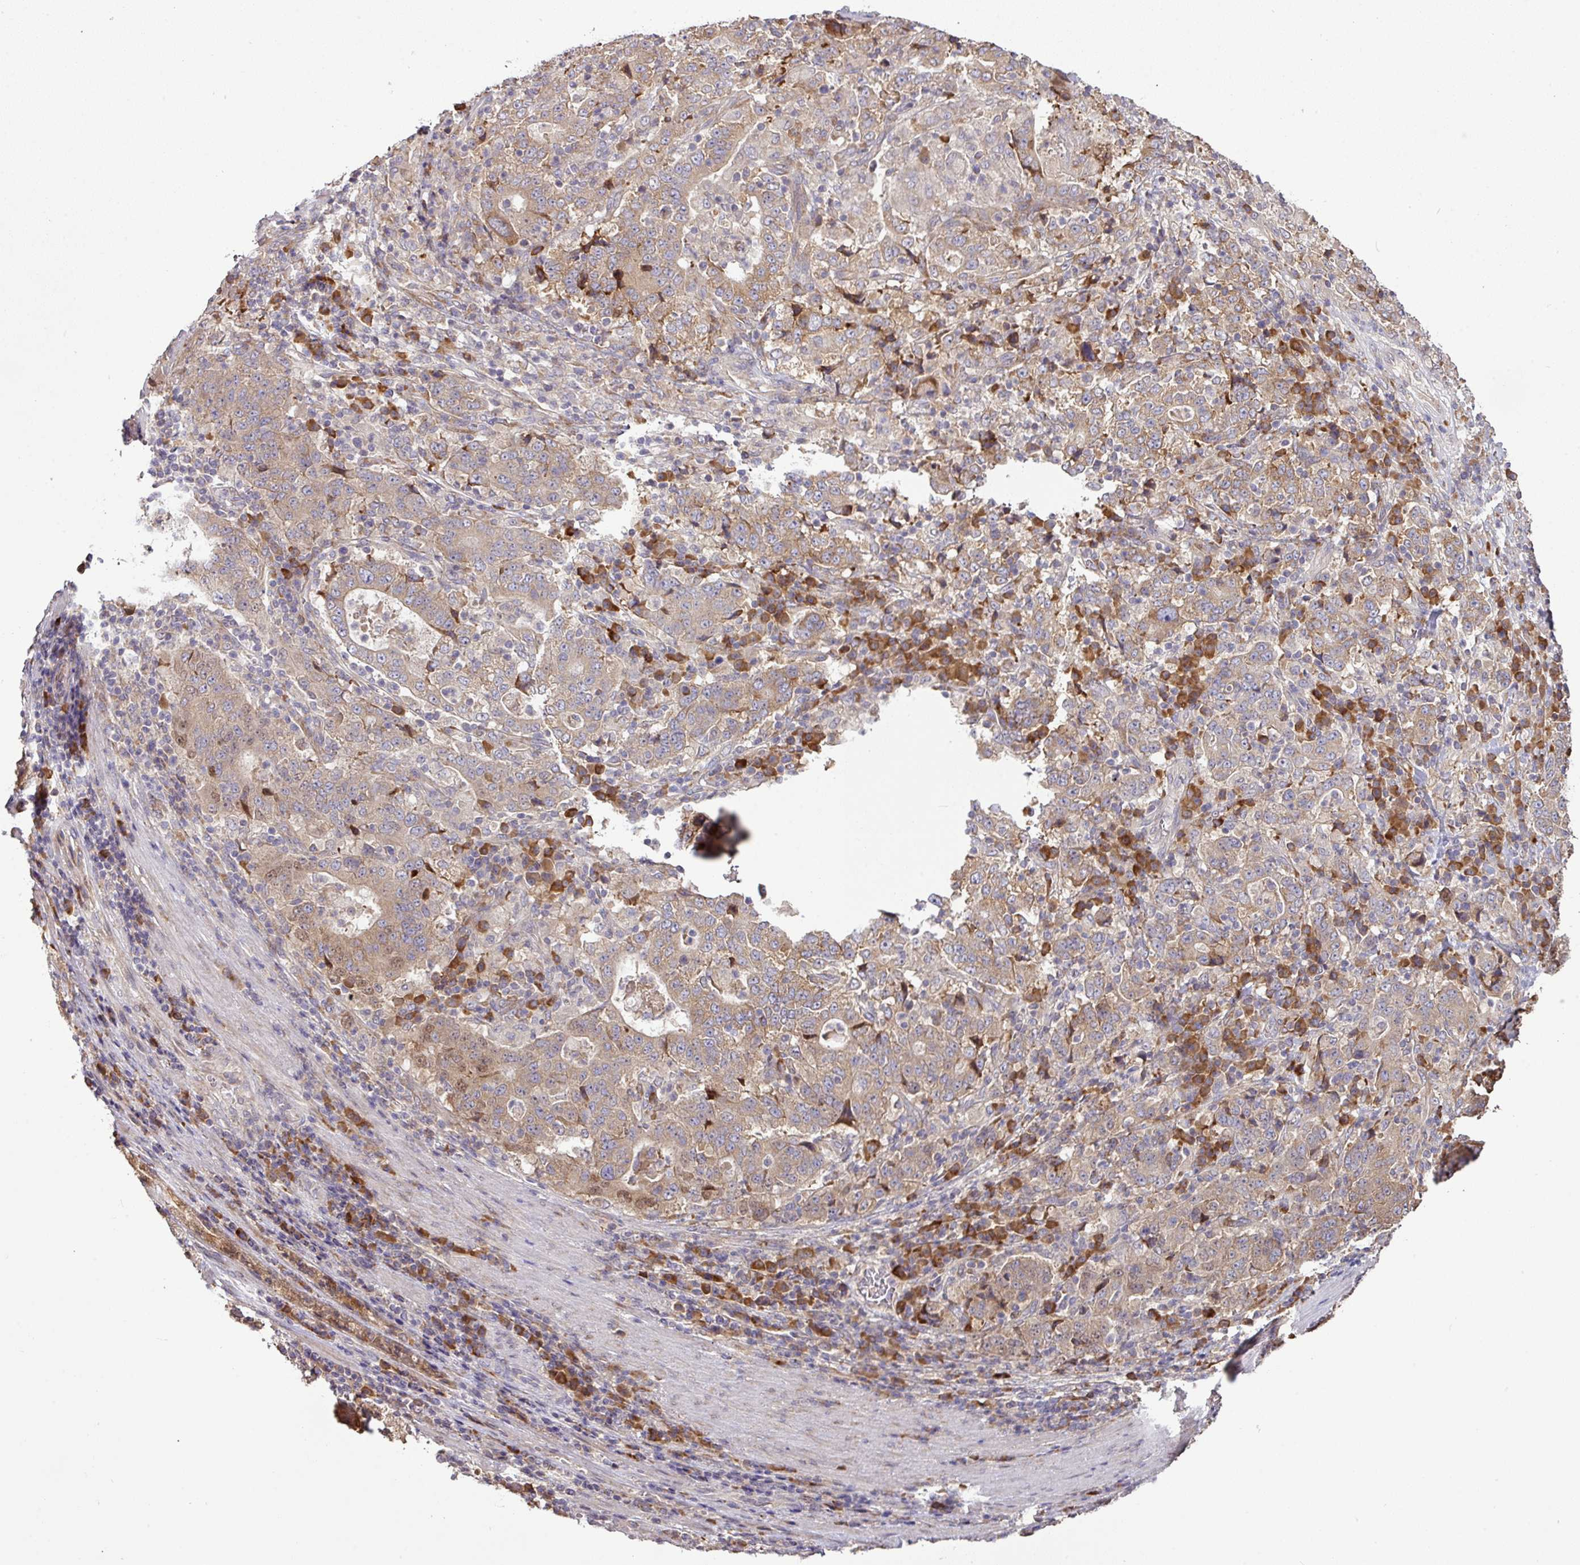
{"staining": {"intensity": "weak", "quantity": ">75%", "location": "cytoplasmic/membranous"}, "tissue": "stomach cancer", "cell_type": "Tumor cells", "image_type": "cancer", "snomed": [{"axis": "morphology", "description": "Normal tissue, NOS"}, {"axis": "morphology", "description": "Adenocarcinoma, NOS"}, {"axis": "topography", "description": "Stomach, upper"}, {"axis": "topography", "description": "Stomach"}], "caption": "Stomach cancer stained for a protein displays weak cytoplasmic/membranous positivity in tumor cells.", "gene": "GALP", "patient": {"sex": "male", "age": 59}}